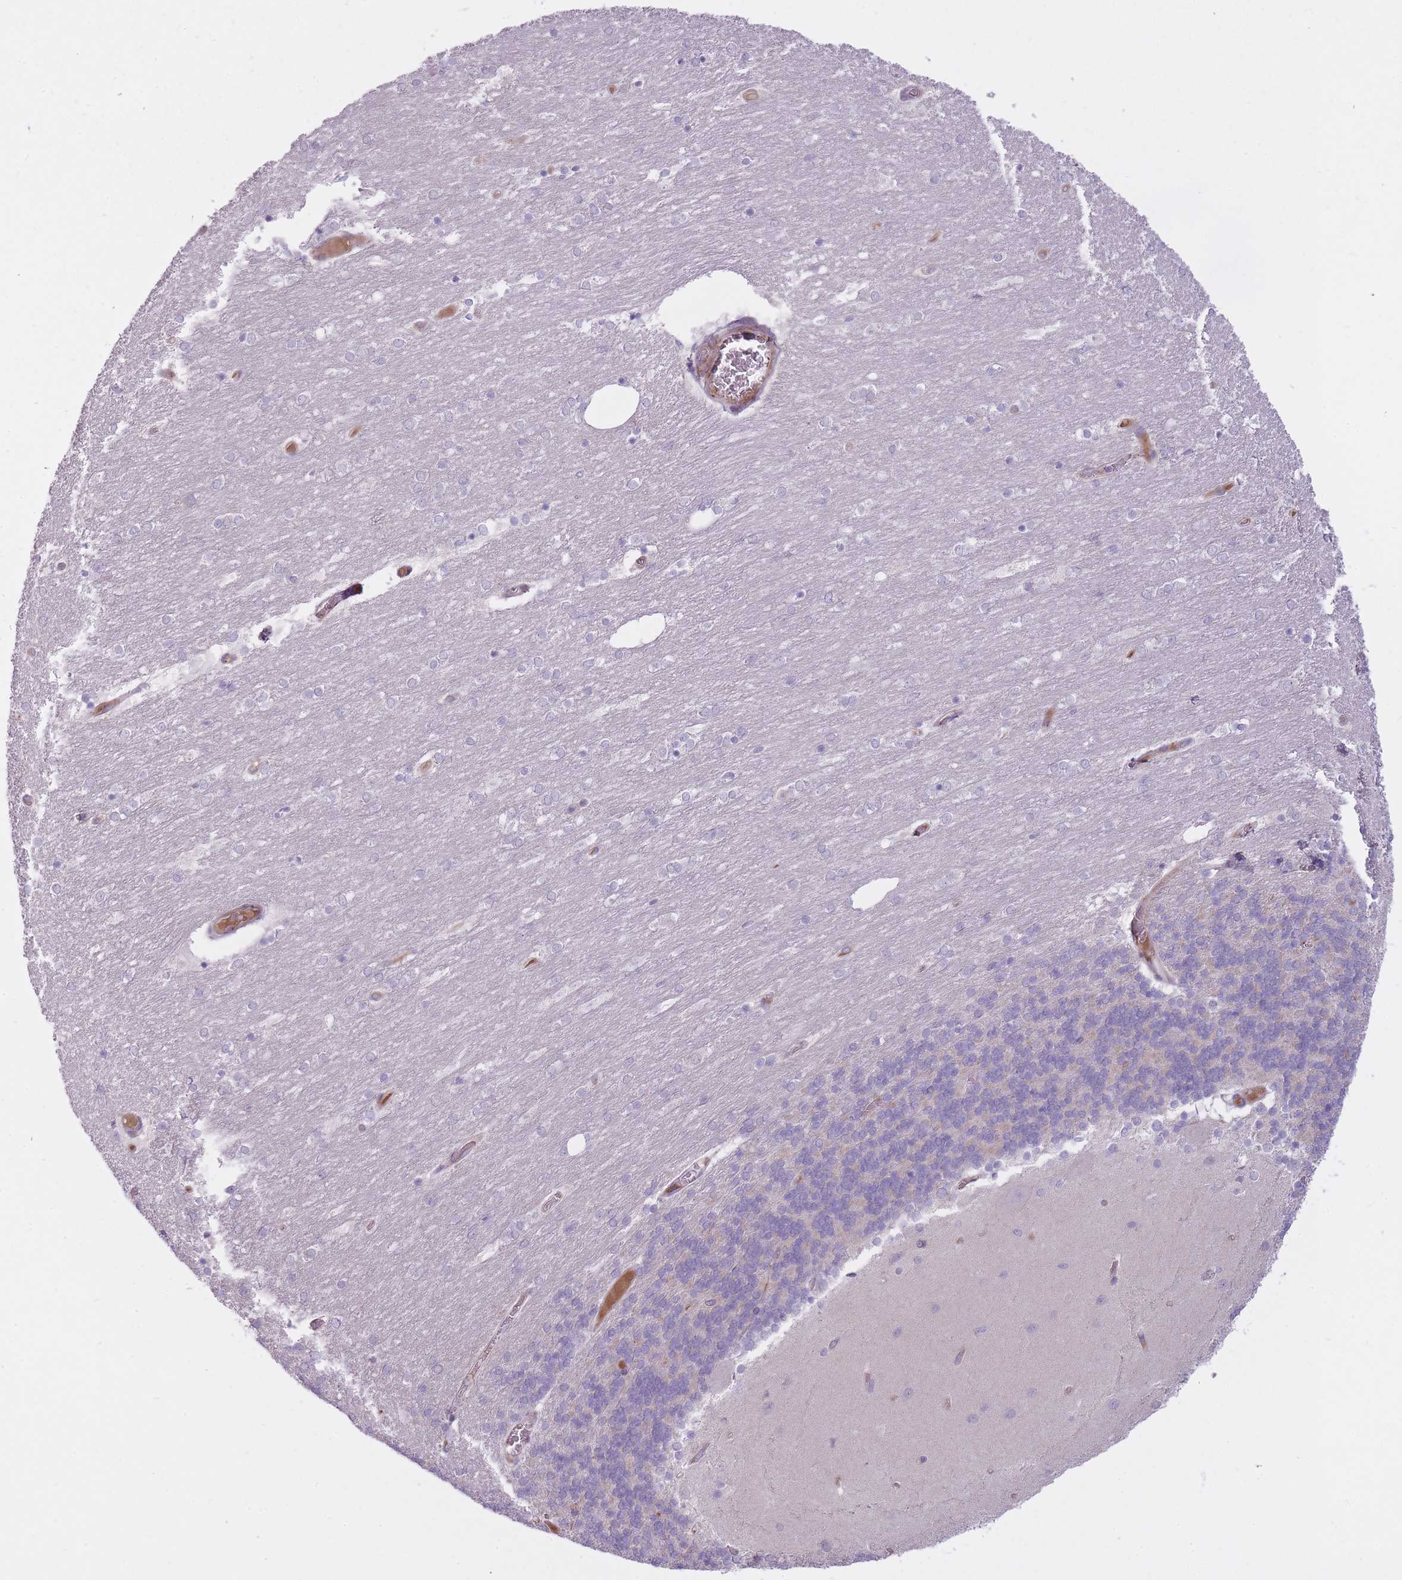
{"staining": {"intensity": "negative", "quantity": "none", "location": "none"}, "tissue": "cerebellum", "cell_type": "Cells in granular layer", "image_type": "normal", "snomed": [{"axis": "morphology", "description": "Normal tissue, NOS"}, {"axis": "topography", "description": "Cerebellum"}], "caption": "Immunohistochemistry (IHC) of normal cerebellum demonstrates no positivity in cells in granular layer. (Stains: DAB immunohistochemistry (IHC) with hematoxylin counter stain, Microscopy: brightfield microscopy at high magnification).", "gene": "PGRMC2", "patient": {"sex": "female", "age": 54}}